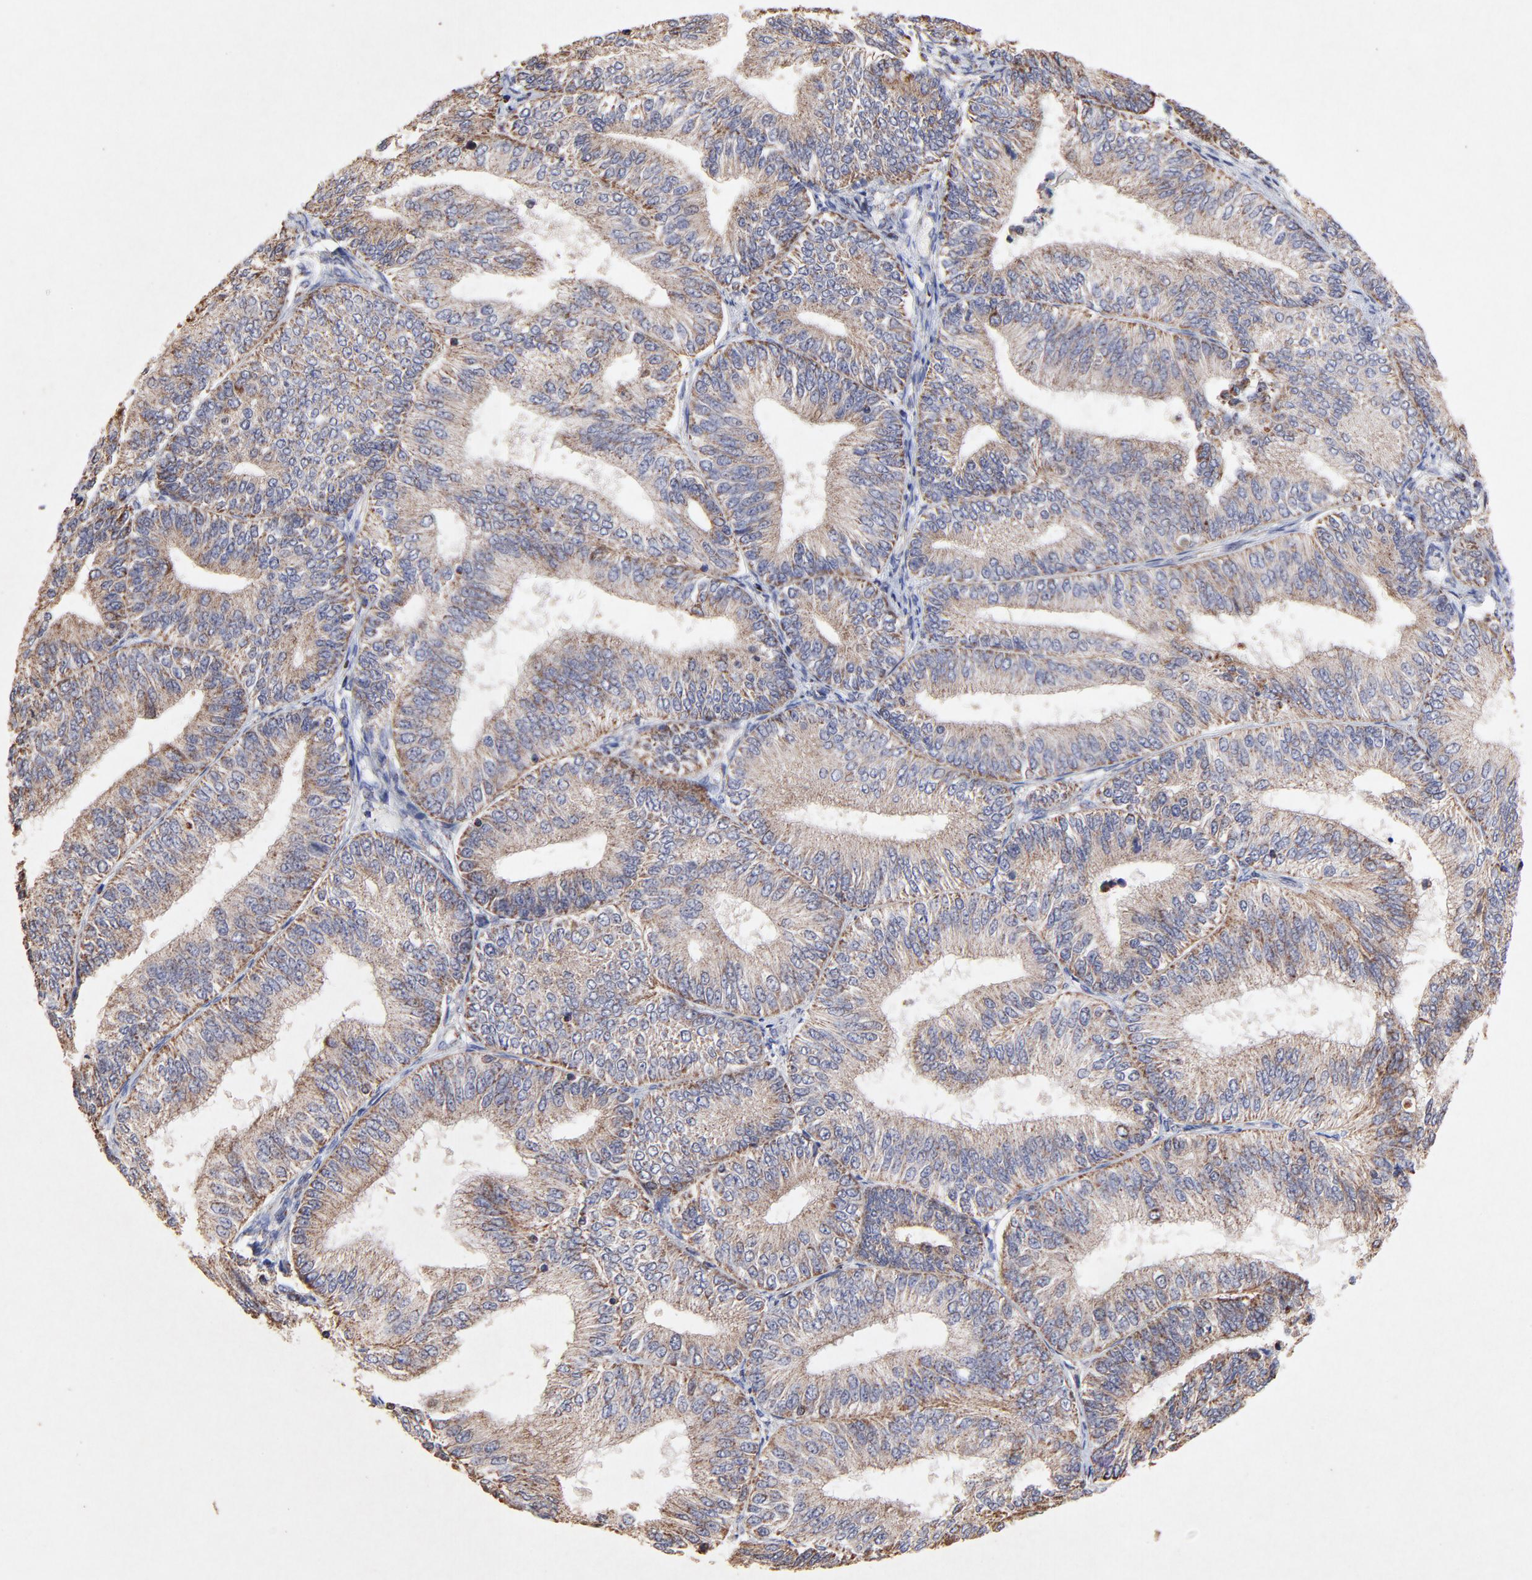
{"staining": {"intensity": "moderate", "quantity": ">75%", "location": "cytoplasmic/membranous"}, "tissue": "endometrial cancer", "cell_type": "Tumor cells", "image_type": "cancer", "snomed": [{"axis": "morphology", "description": "Adenocarcinoma, NOS"}, {"axis": "topography", "description": "Endometrium"}], "caption": "IHC of human adenocarcinoma (endometrial) reveals medium levels of moderate cytoplasmic/membranous positivity in about >75% of tumor cells.", "gene": "SSBP1", "patient": {"sex": "female", "age": 55}}